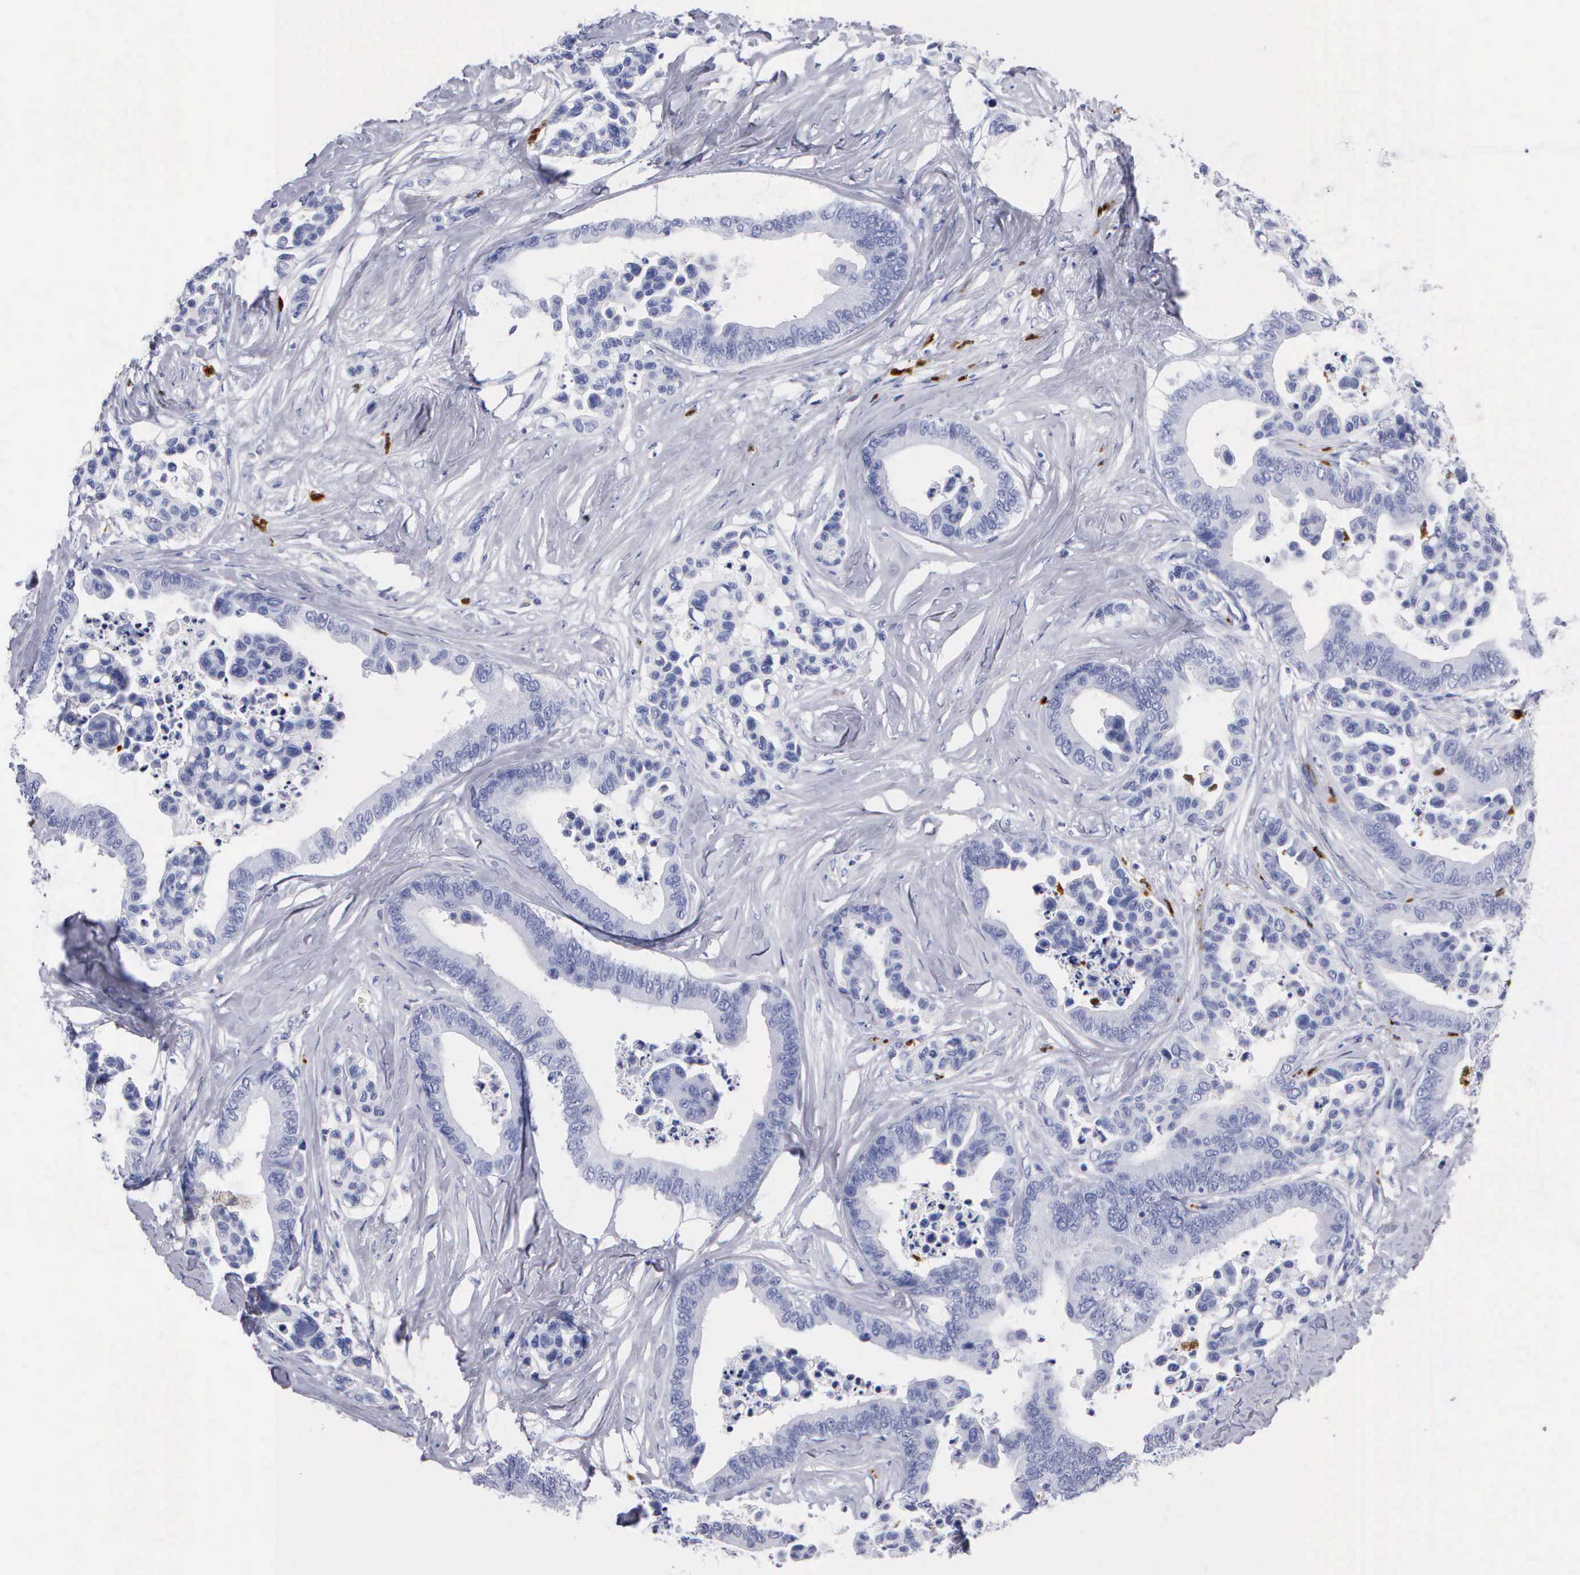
{"staining": {"intensity": "negative", "quantity": "none", "location": "none"}, "tissue": "colorectal cancer", "cell_type": "Tumor cells", "image_type": "cancer", "snomed": [{"axis": "morphology", "description": "Adenocarcinoma, NOS"}, {"axis": "topography", "description": "Colon"}], "caption": "This is an immunohistochemistry (IHC) image of colorectal adenocarcinoma. There is no expression in tumor cells.", "gene": "CTSG", "patient": {"sex": "male", "age": 82}}